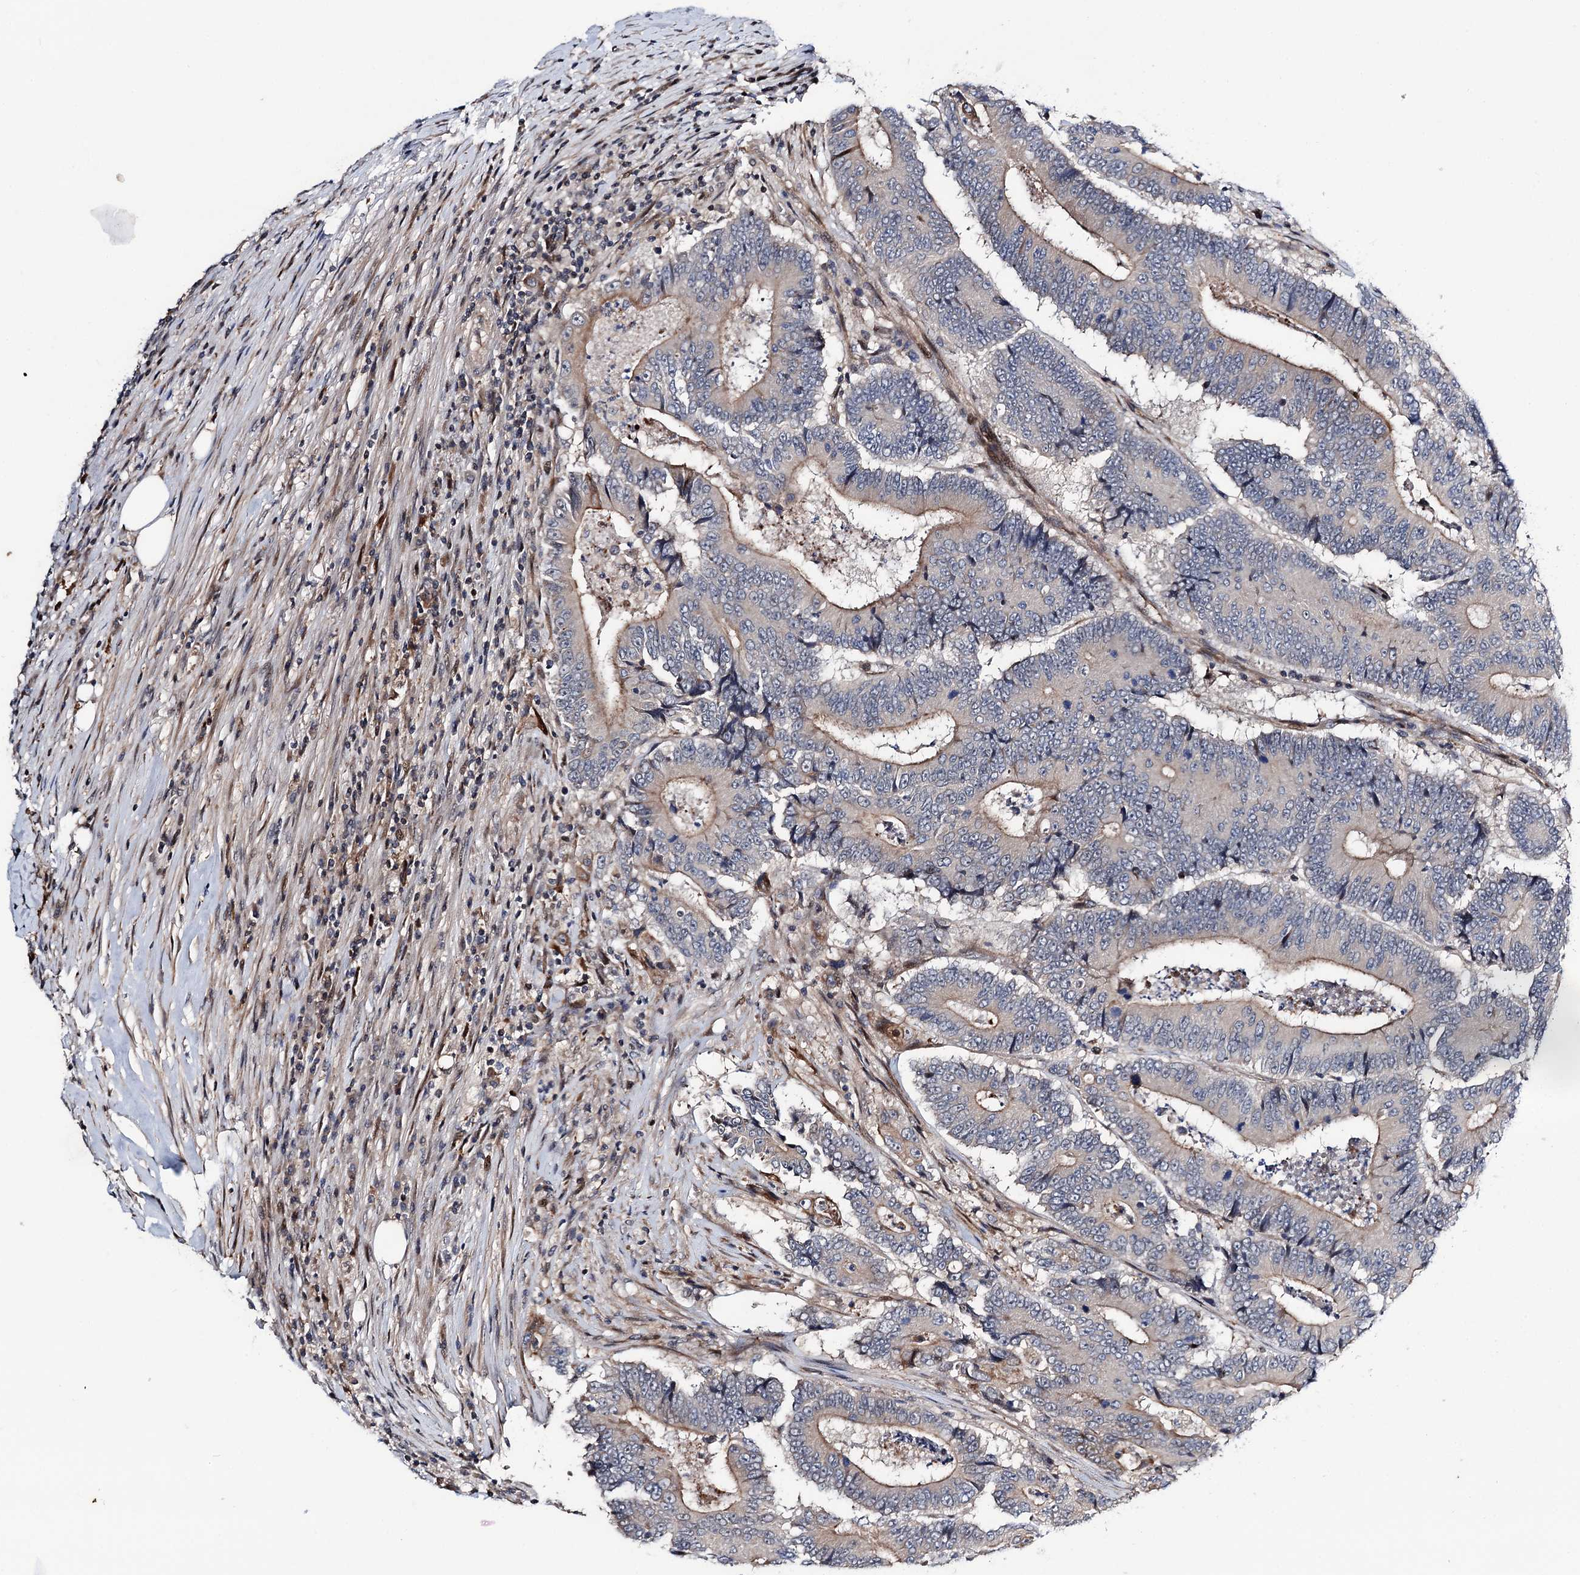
{"staining": {"intensity": "weak", "quantity": "<25%", "location": "cytoplasmic/membranous"}, "tissue": "colorectal cancer", "cell_type": "Tumor cells", "image_type": "cancer", "snomed": [{"axis": "morphology", "description": "Adenocarcinoma, NOS"}, {"axis": "topography", "description": "Colon"}], "caption": "Tumor cells are negative for protein expression in human colorectal adenocarcinoma. Nuclei are stained in blue.", "gene": "UBR1", "patient": {"sex": "male", "age": 83}}